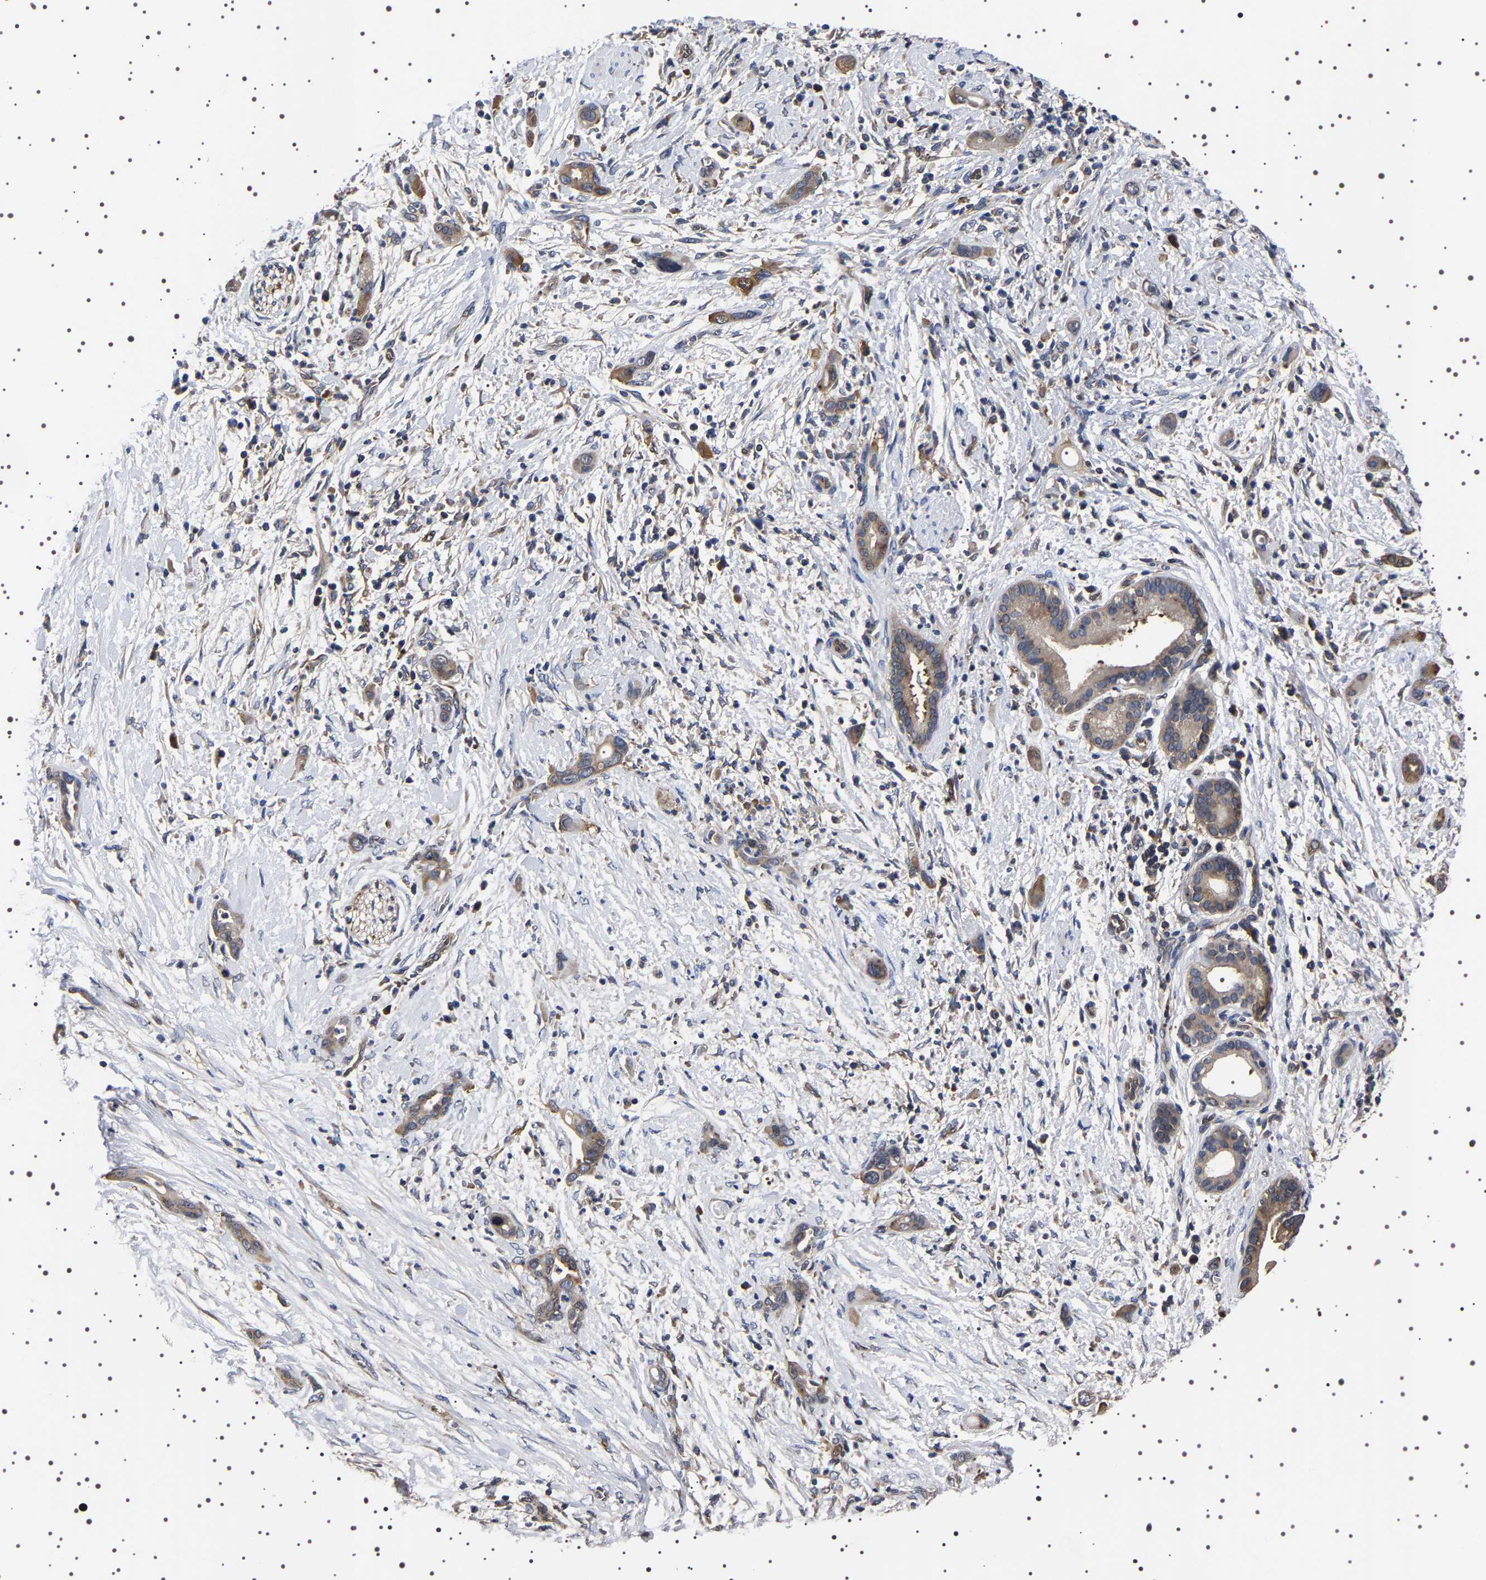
{"staining": {"intensity": "moderate", "quantity": "25%-75%", "location": "cytoplasmic/membranous"}, "tissue": "pancreatic cancer", "cell_type": "Tumor cells", "image_type": "cancer", "snomed": [{"axis": "morphology", "description": "Adenocarcinoma, NOS"}, {"axis": "topography", "description": "Pancreas"}], "caption": "An immunohistochemistry image of neoplastic tissue is shown. Protein staining in brown shows moderate cytoplasmic/membranous positivity in adenocarcinoma (pancreatic) within tumor cells. The staining was performed using DAB (3,3'-diaminobenzidine), with brown indicating positive protein expression. Nuclei are stained blue with hematoxylin.", "gene": "DARS1", "patient": {"sex": "male", "age": 59}}